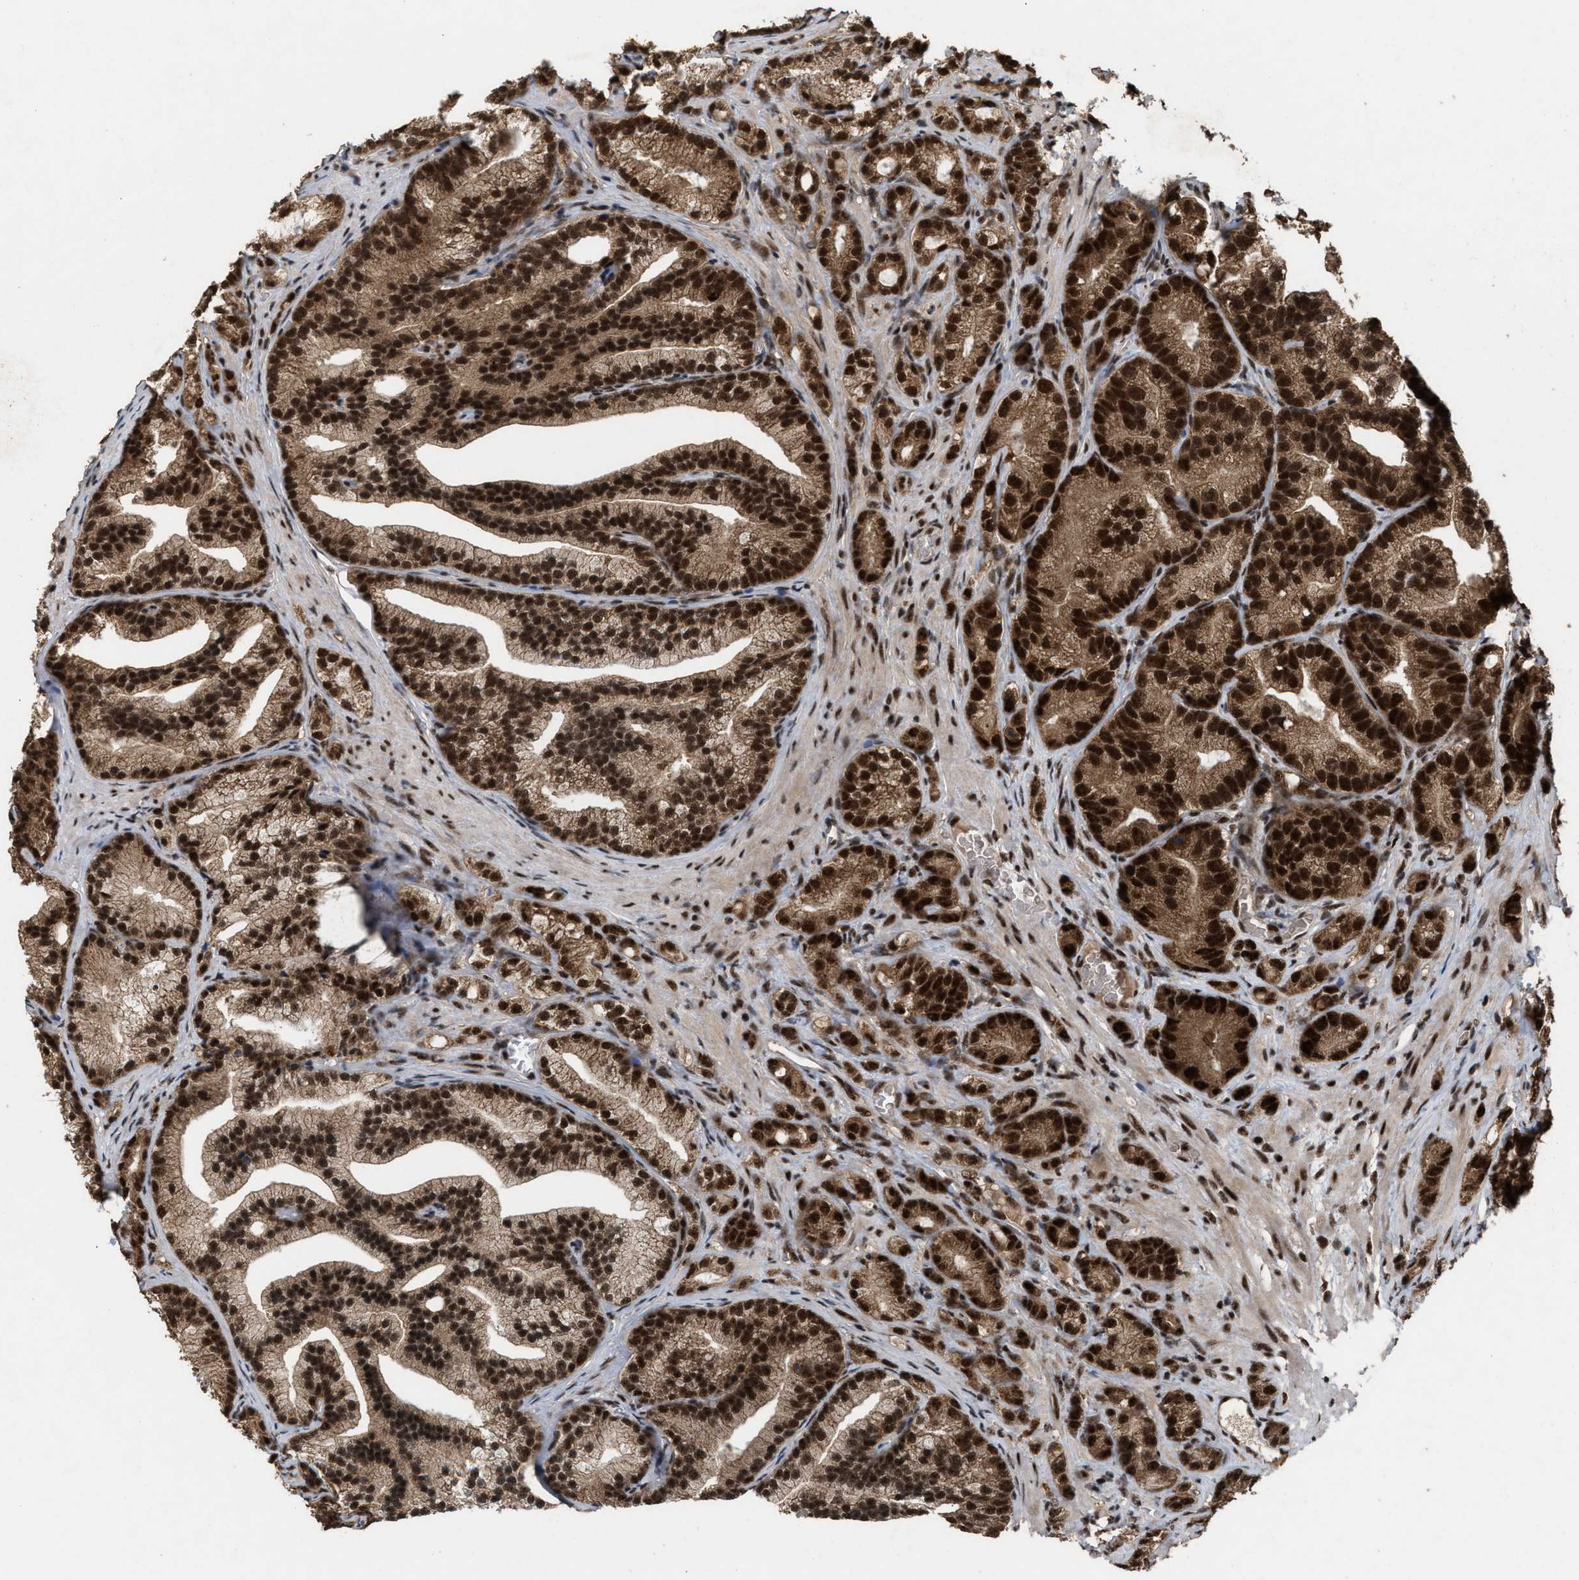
{"staining": {"intensity": "strong", "quantity": ">75%", "location": "cytoplasmic/membranous,nuclear"}, "tissue": "prostate cancer", "cell_type": "Tumor cells", "image_type": "cancer", "snomed": [{"axis": "morphology", "description": "Adenocarcinoma, Low grade"}, {"axis": "topography", "description": "Prostate"}], "caption": "This is a photomicrograph of IHC staining of prostate adenocarcinoma (low-grade), which shows strong staining in the cytoplasmic/membranous and nuclear of tumor cells.", "gene": "PRPF4", "patient": {"sex": "male", "age": 89}}